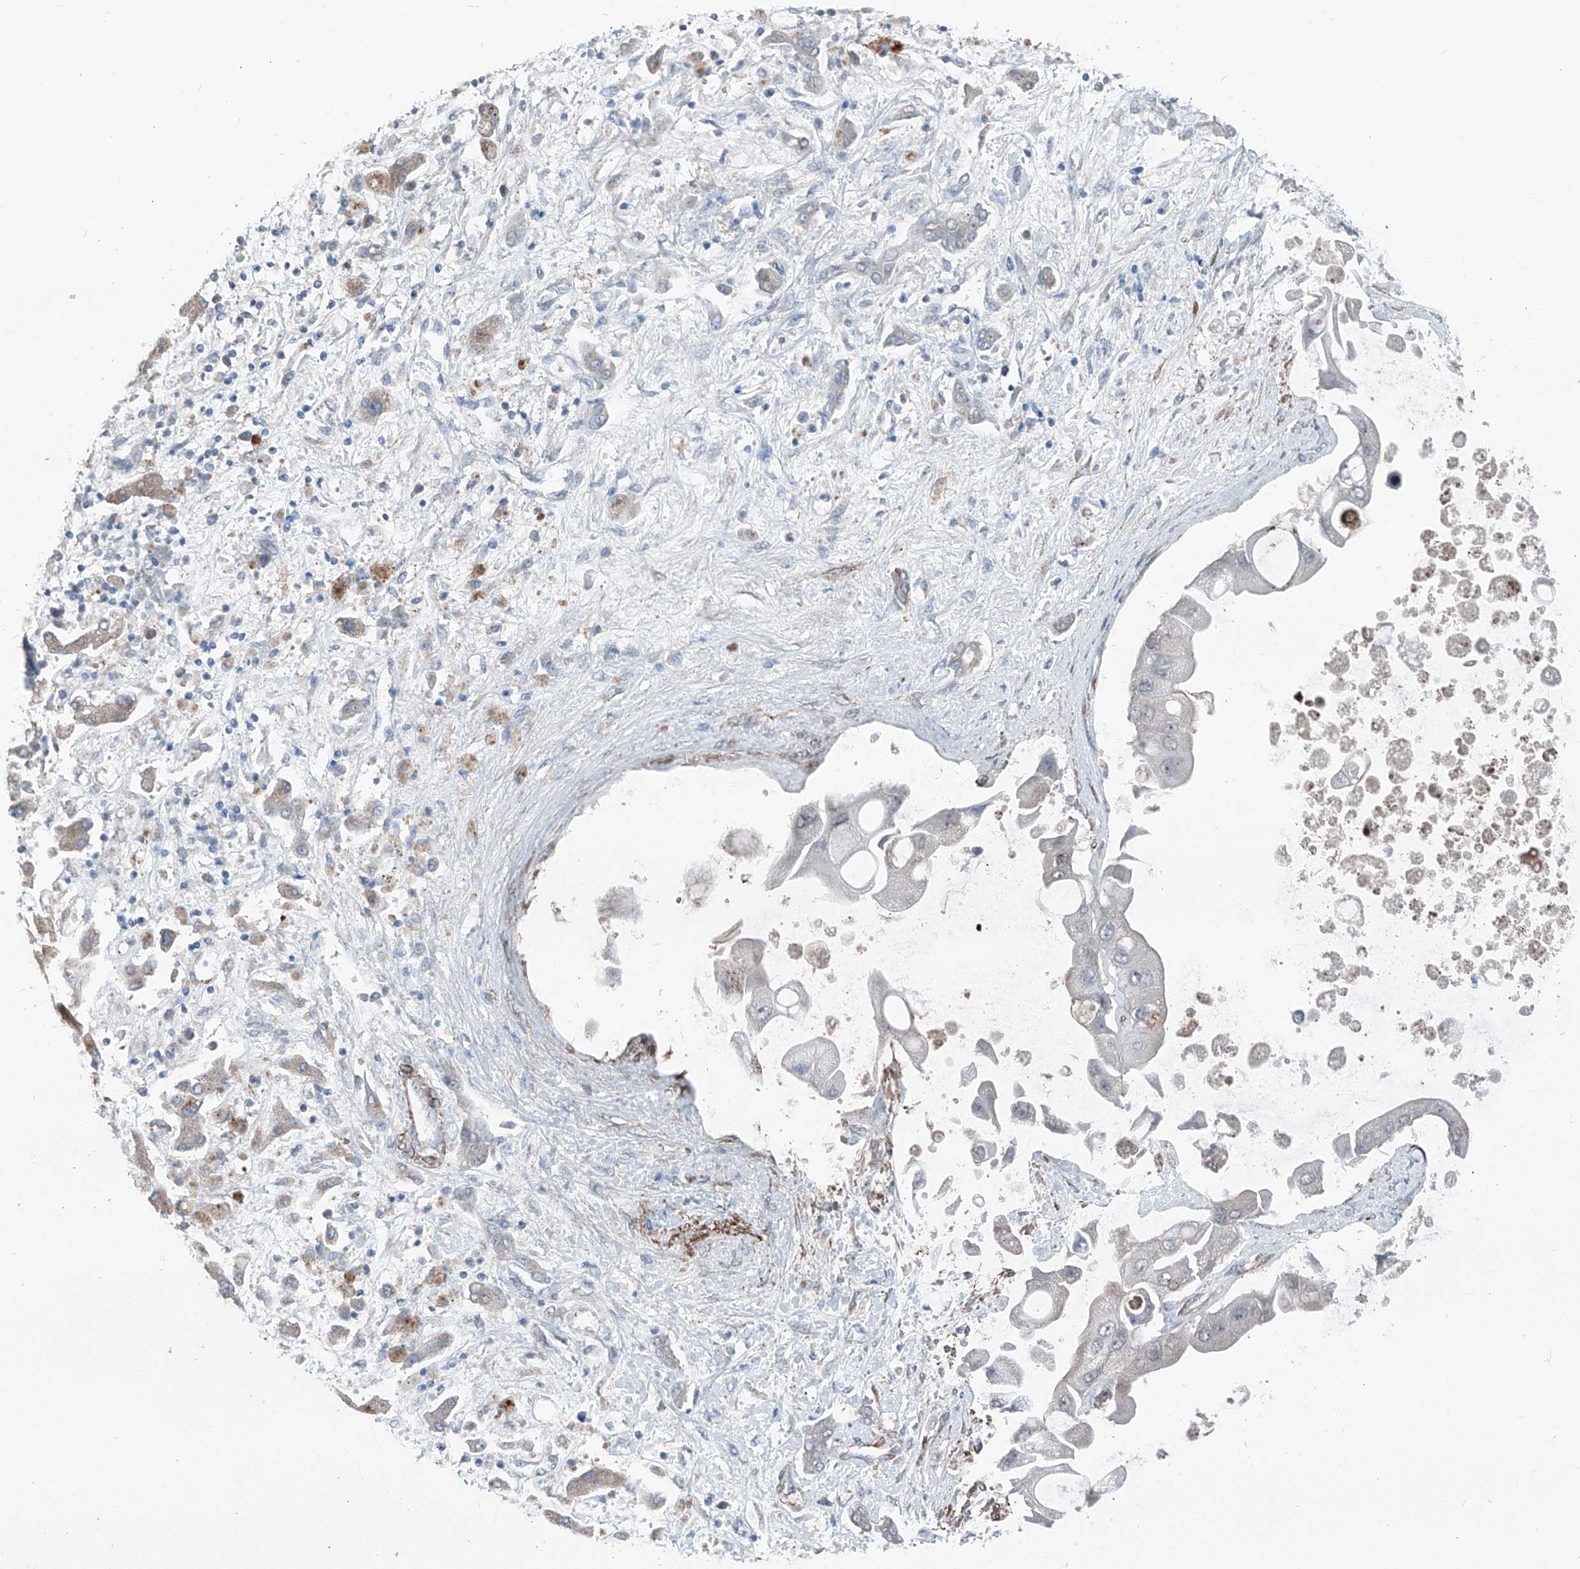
{"staining": {"intensity": "negative", "quantity": "none", "location": "none"}, "tissue": "liver cancer", "cell_type": "Tumor cells", "image_type": "cancer", "snomed": [{"axis": "morphology", "description": "Cholangiocarcinoma"}, {"axis": "topography", "description": "Liver"}], "caption": "Tumor cells show no significant protein expression in cholangiocarcinoma (liver).", "gene": "HSPB11", "patient": {"sex": "male", "age": 50}}